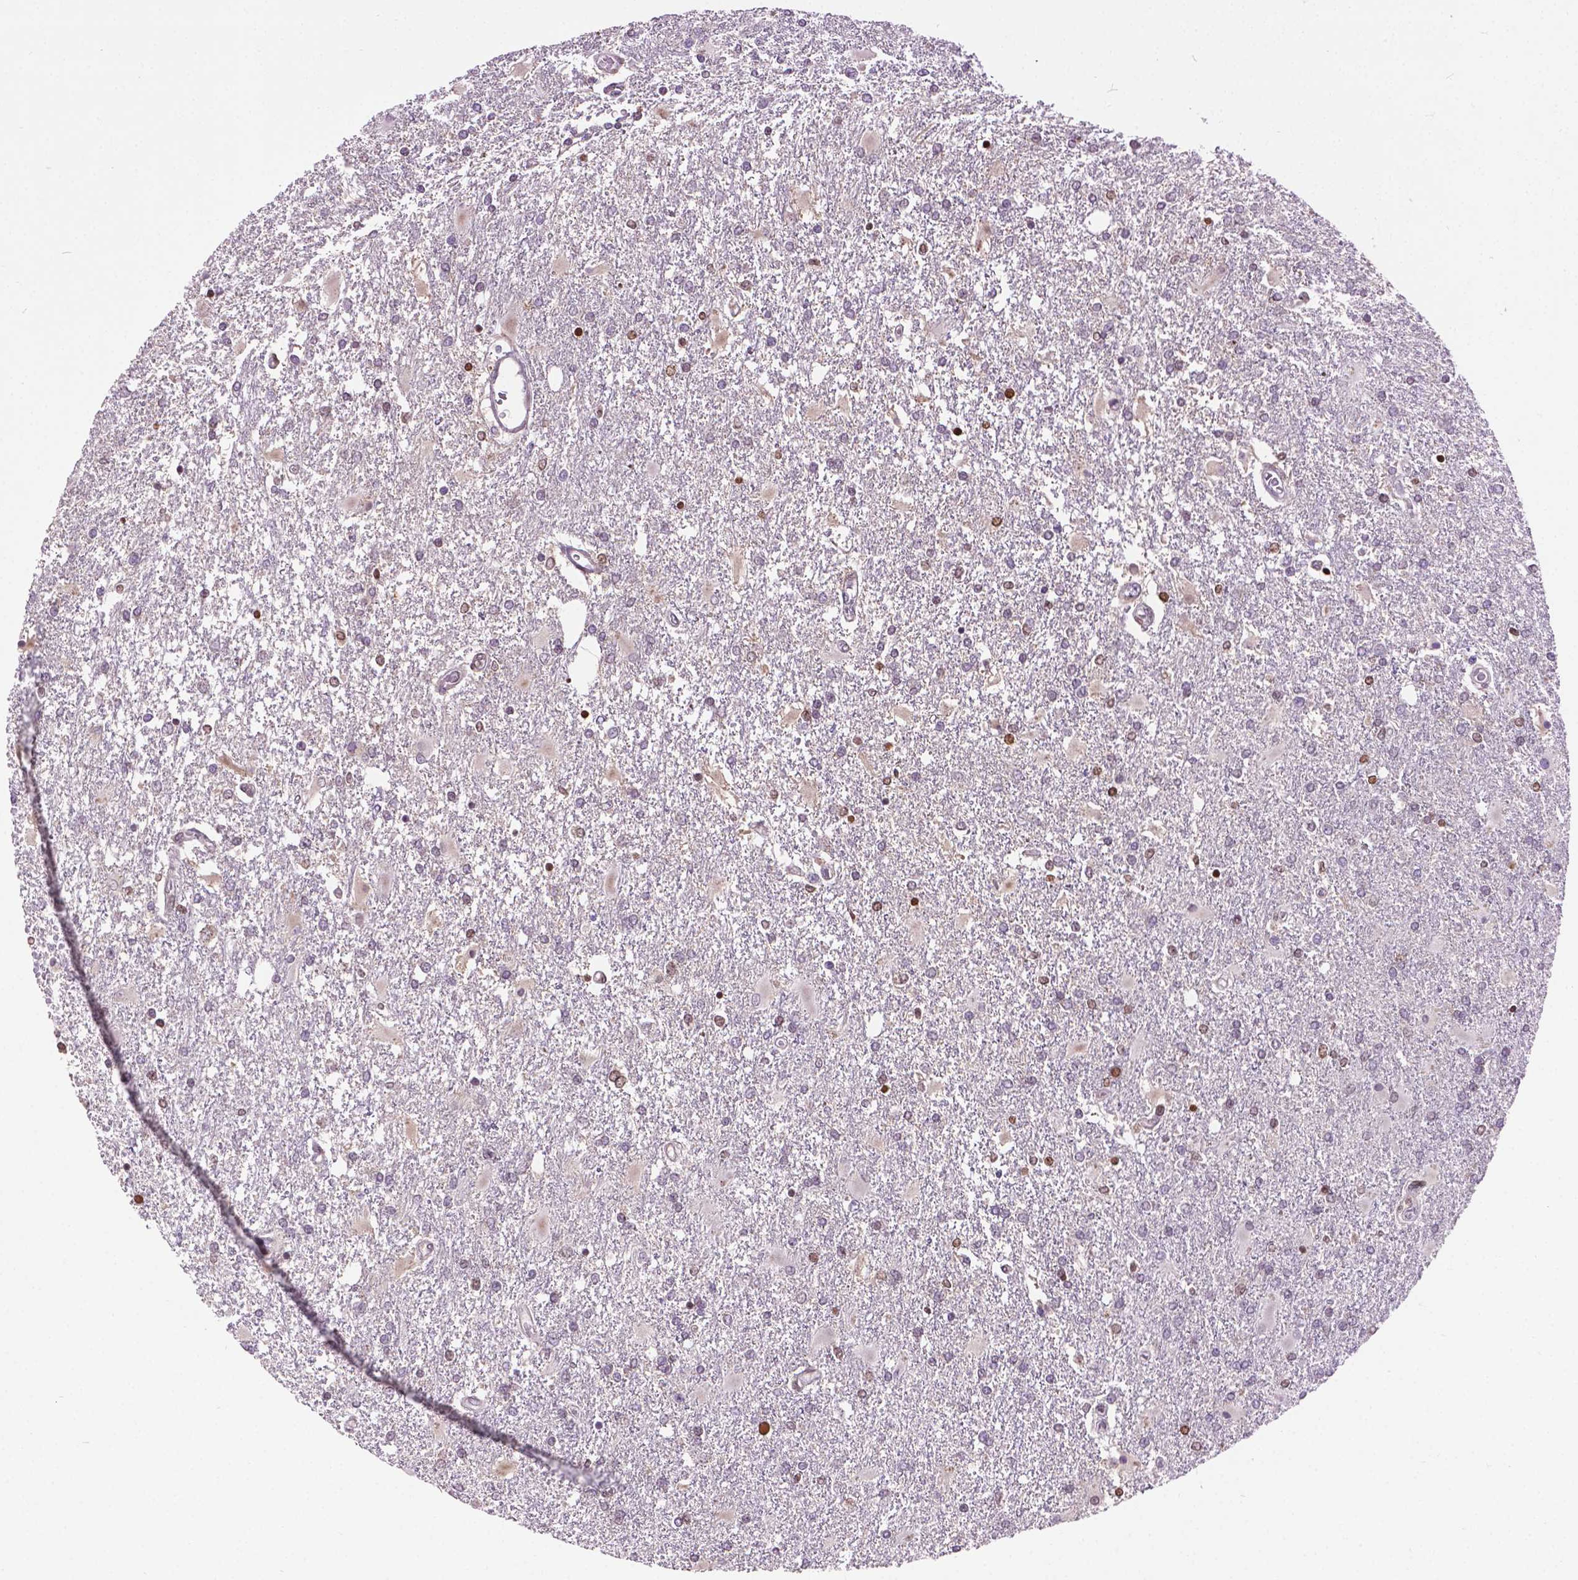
{"staining": {"intensity": "negative", "quantity": "none", "location": "none"}, "tissue": "glioma", "cell_type": "Tumor cells", "image_type": "cancer", "snomed": [{"axis": "morphology", "description": "Glioma, malignant, High grade"}, {"axis": "topography", "description": "Cerebral cortex"}], "caption": "A photomicrograph of glioma stained for a protein exhibits no brown staining in tumor cells.", "gene": "IRF6", "patient": {"sex": "male", "age": 79}}